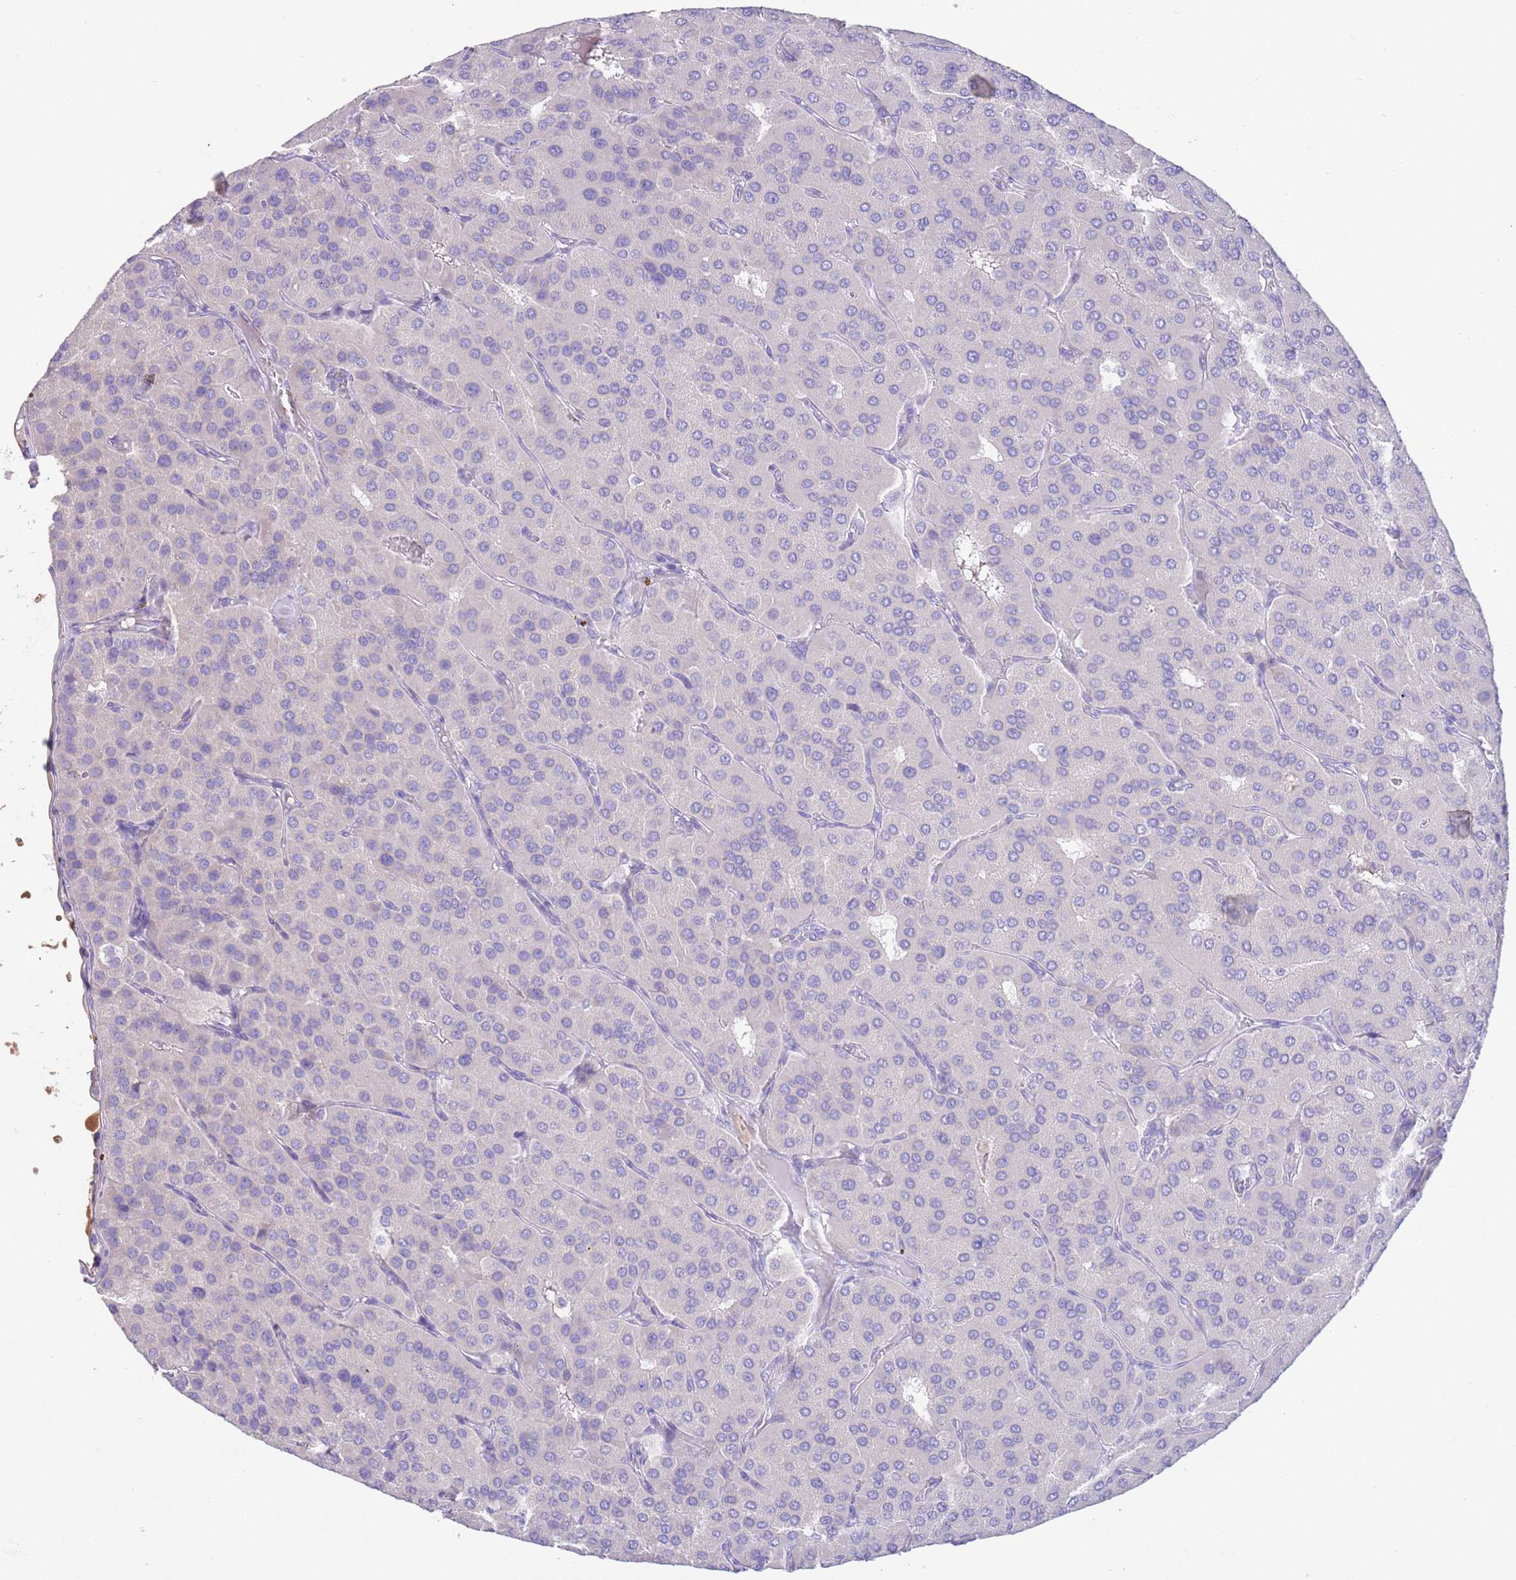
{"staining": {"intensity": "negative", "quantity": "none", "location": "none"}, "tissue": "parathyroid gland", "cell_type": "Glandular cells", "image_type": "normal", "snomed": [{"axis": "morphology", "description": "Normal tissue, NOS"}, {"axis": "morphology", "description": "Adenoma, NOS"}, {"axis": "topography", "description": "Parathyroid gland"}], "caption": "Histopathology image shows no protein staining in glandular cells of normal parathyroid gland. (Brightfield microscopy of DAB immunohistochemistry (IHC) at high magnification).", "gene": "IGFL4", "patient": {"sex": "female", "age": 86}}